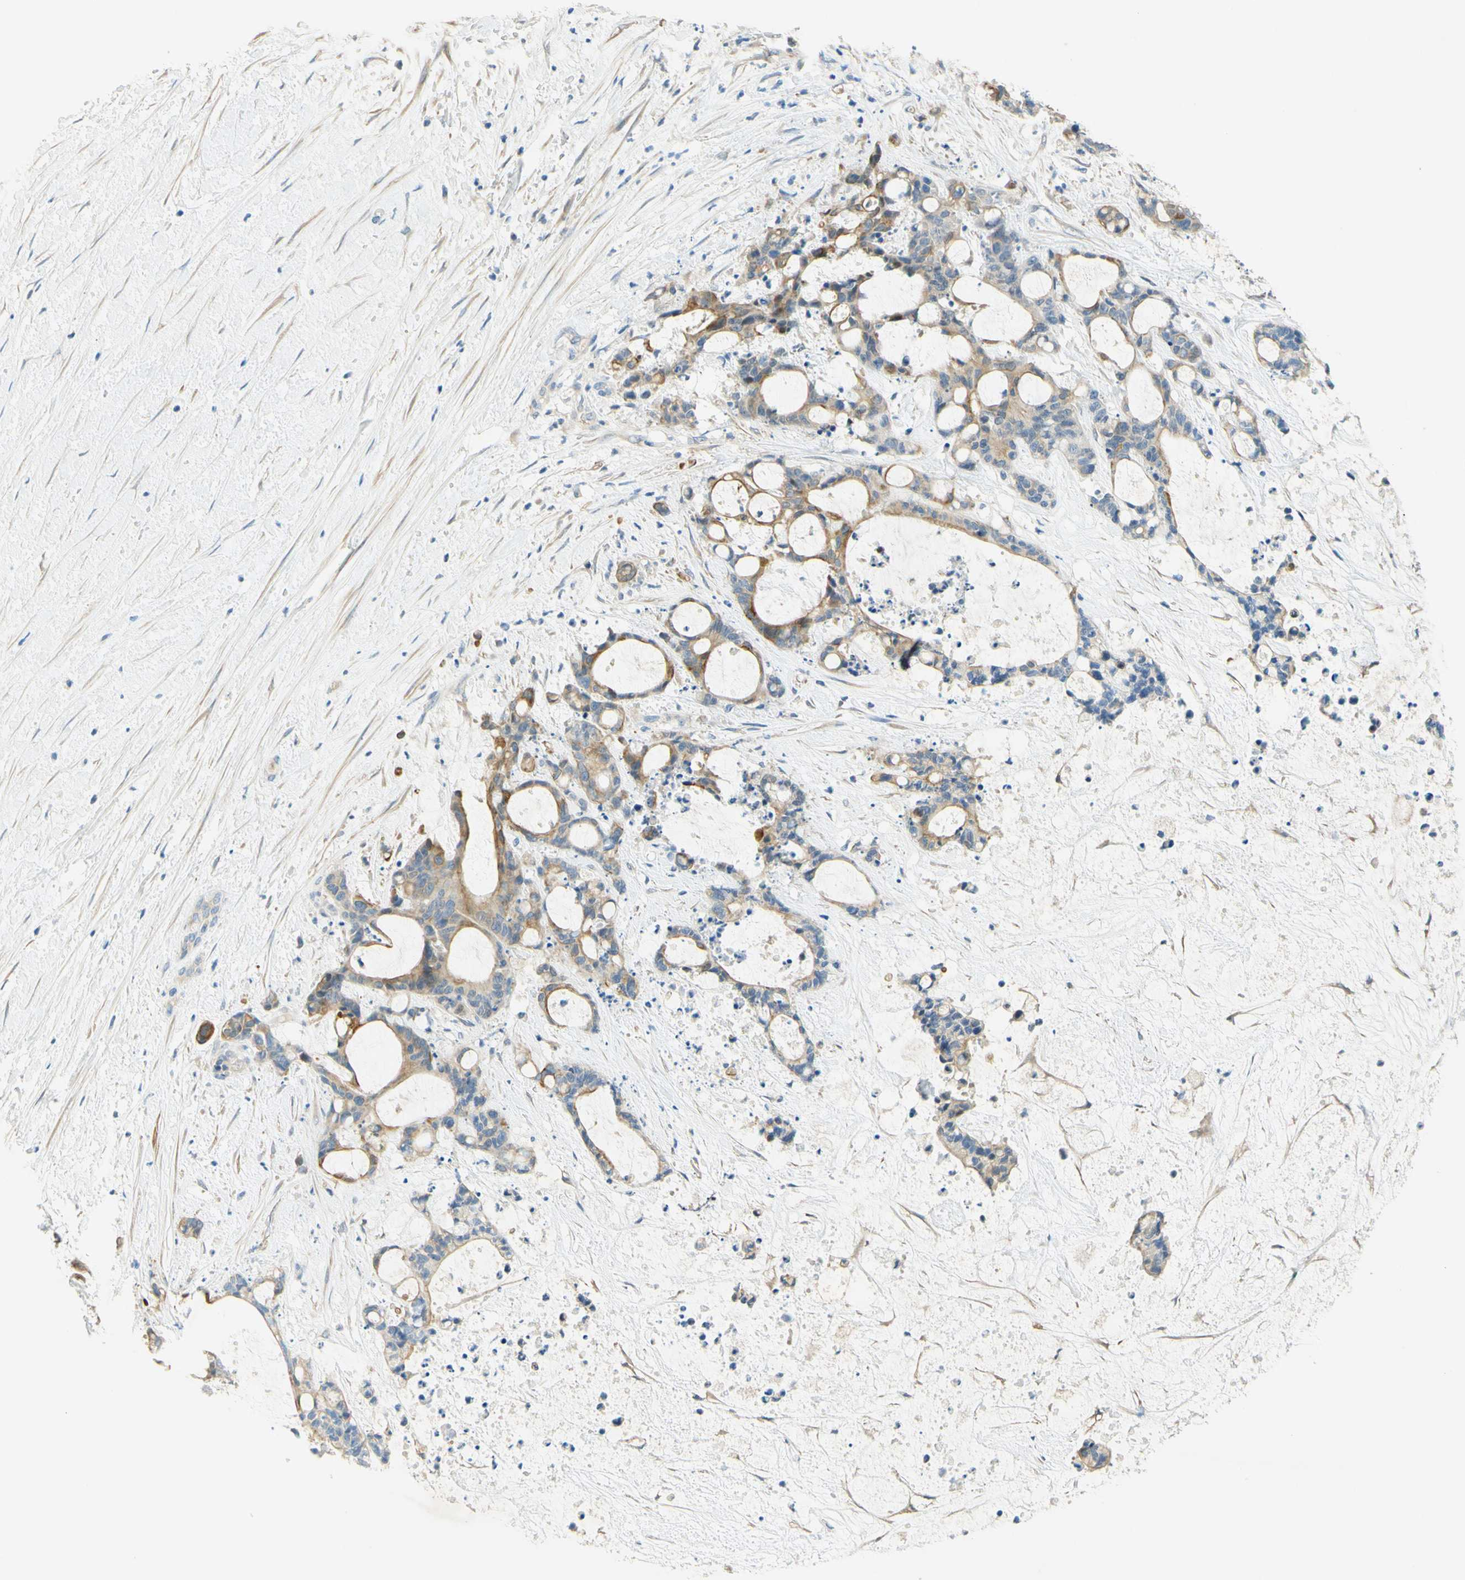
{"staining": {"intensity": "moderate", "quantity": "25%-75%", "location": "cytoplasmic/membranous"}, "tissue": "liver cancer", "cell_type": "Tumor cells", "image_type": "cancer", "snomed": [{"axis": "morphology", "description": "Cholangiocarcinoma"}, {"axis": "topography", "description": "Liver"}], "caption": "Immunohistochemical staining of human liver cancer reveals medium levels of moderate cytoplasmic/membranous staining in about 25%-75% of tumor cells.", "gene": "ENTREP2", "patient": {"sex": "female", "age": 73}}